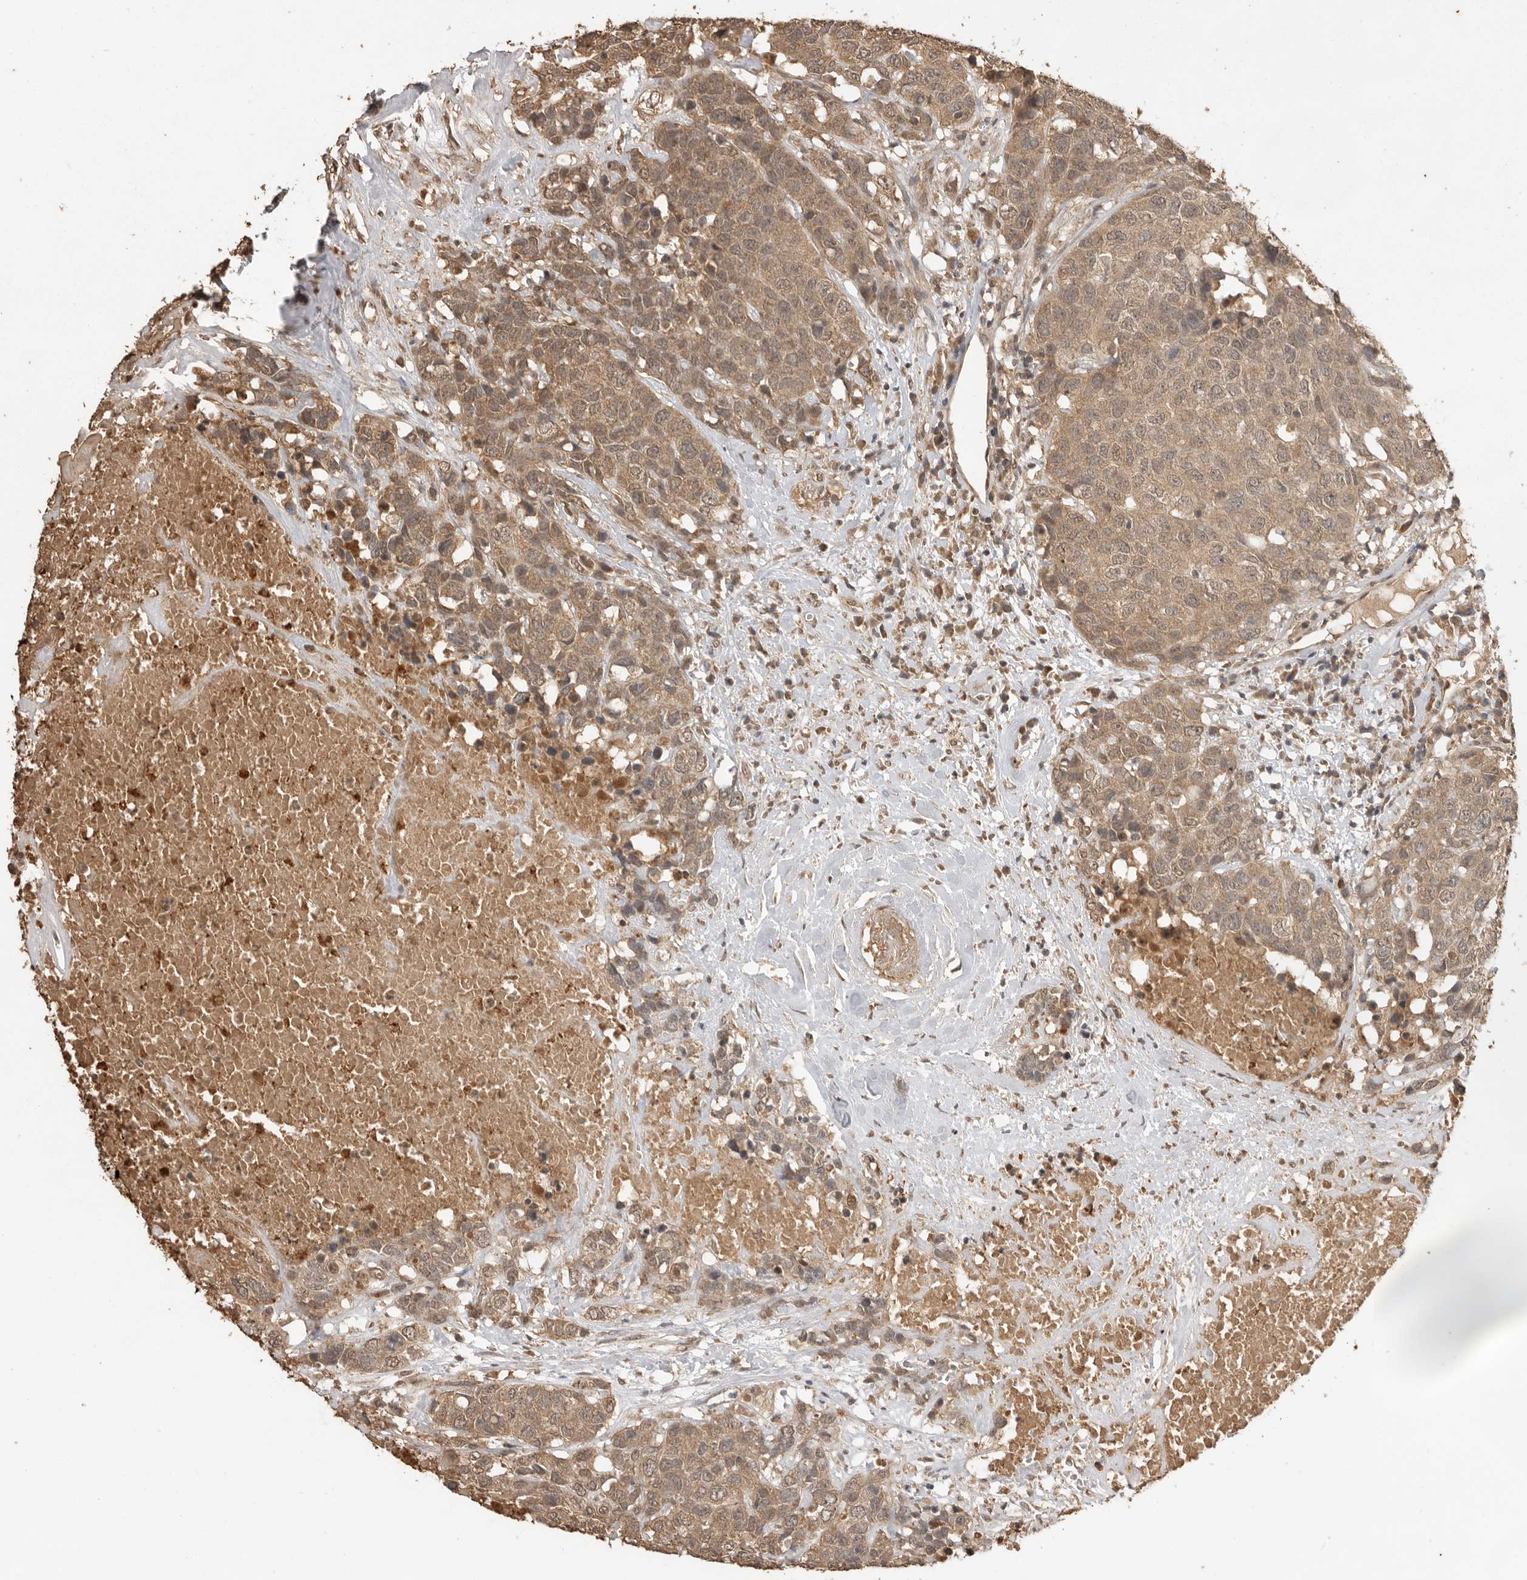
{"staining": {"intensity": "weak", "quantity": ">75%", "location": "cytoplasmic/membranous,nuclear"}, "tissue": "head and neck cancer", "cell_type": "Tumor cells", "image_type": "cancer", "snomed": [{"axis": "morphology", "description": "Squamous cell carcinoma, NOS"}, {"axis": "topography", "description": "Head-Neck"}], "caption": "Immunohistochemical staining of squamous cell carcinoma (head and neck) shows low levels of weak cytoplasmic/membranous and nuclear protein positivity in about >75% of tumor cells.", "gene": "JAG2", "patient": {"sex": "male", "age": 66}}